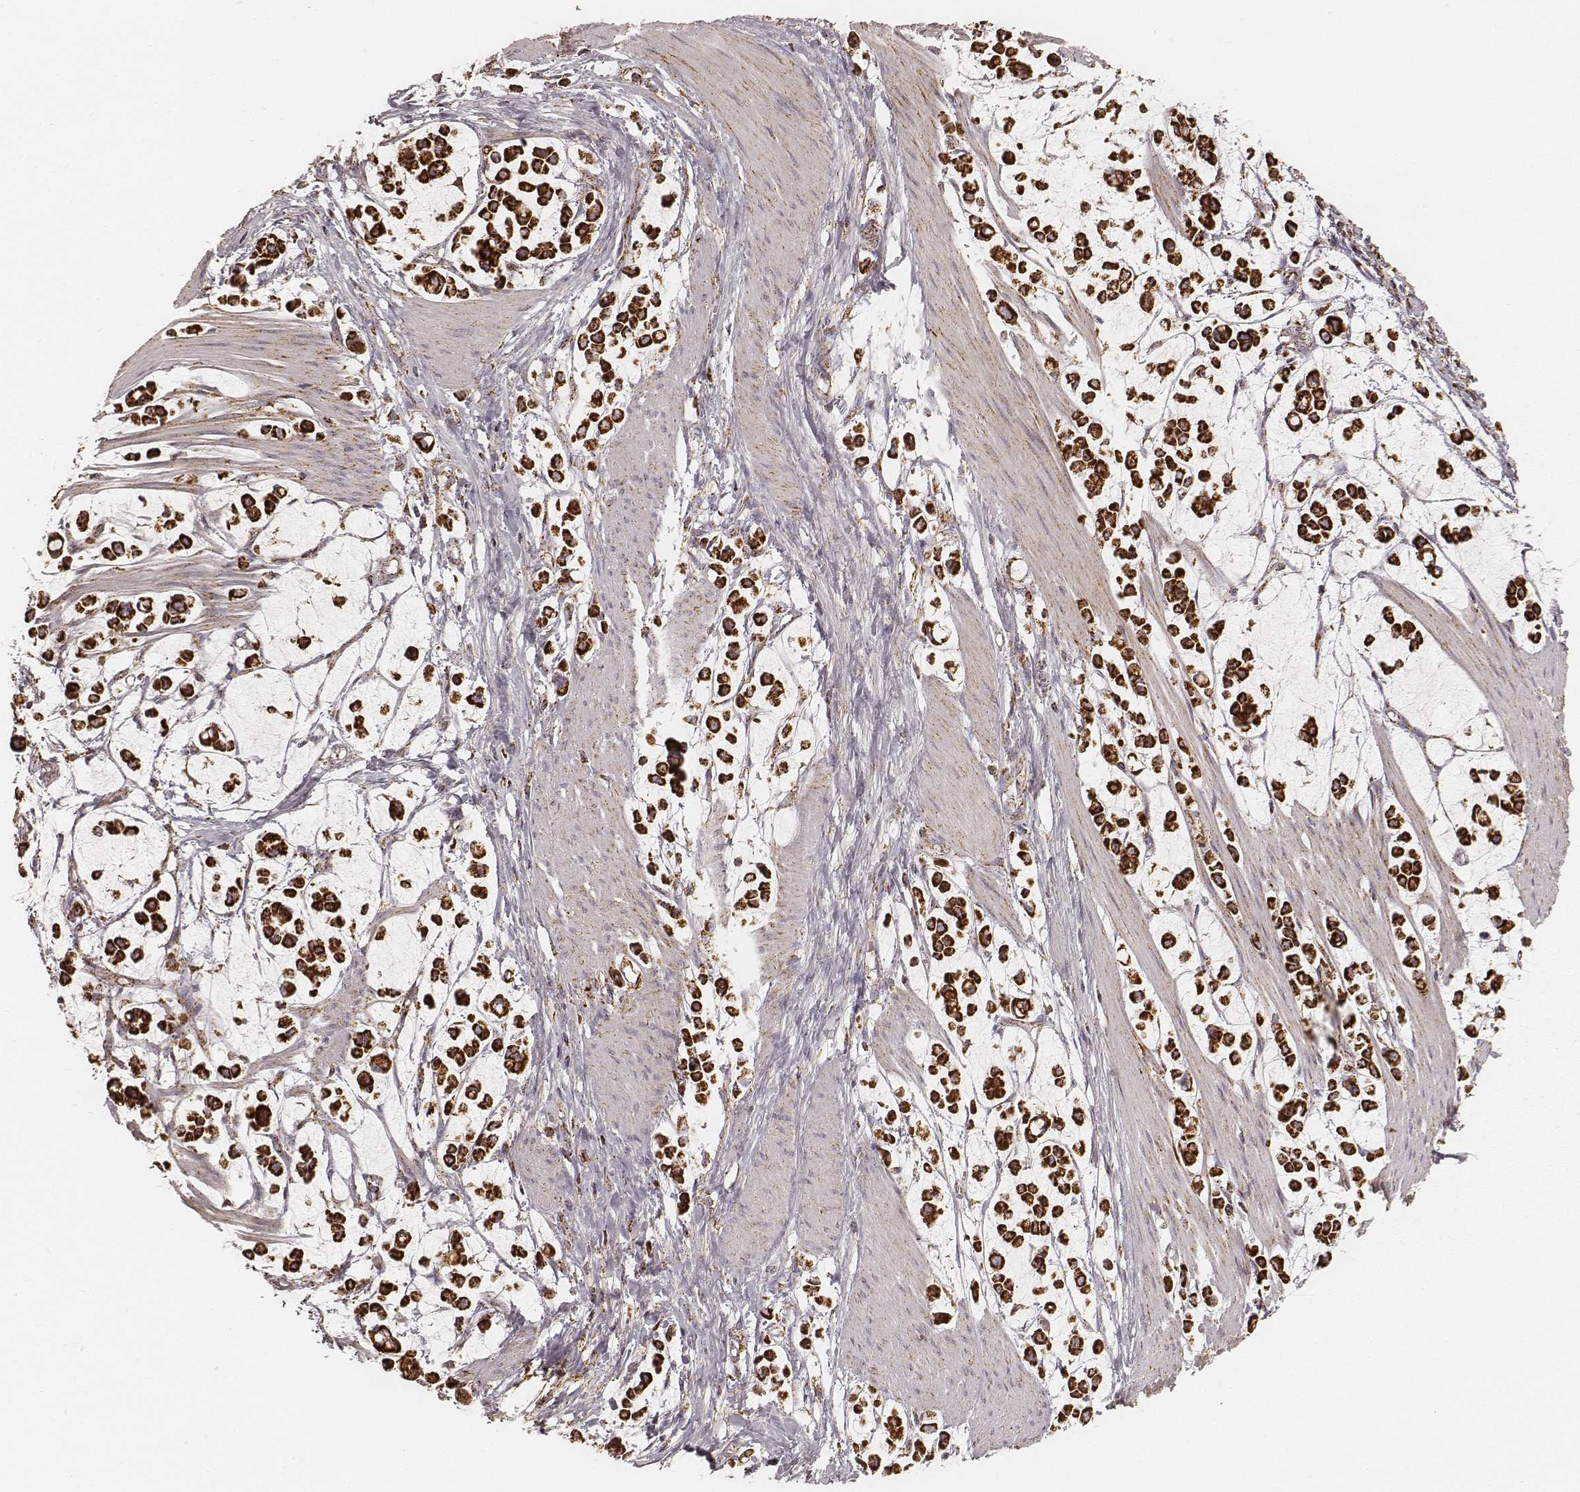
{"staining": {"intensity": "strong", "quantity": ">75%", "location": "cytoplasmic/membranous"}, "tissue": "stomach cancer", "cell_type": "Tumor cells", "image_type": "cancer", "snomed": [{"axis": "morphology", "description": "Adenocarcinoma, NOS"}, {"axis": "topography", "description": "Stomach"}], "caption": "Strong cytoplasmic/membranous positivity for a protein is seen in about >75% of tumor cells of stomach cancer (adenocarcinoma) using immunohistochemistry.", "gene": "CS", "patient": {"sex": "male", "age": 82}}